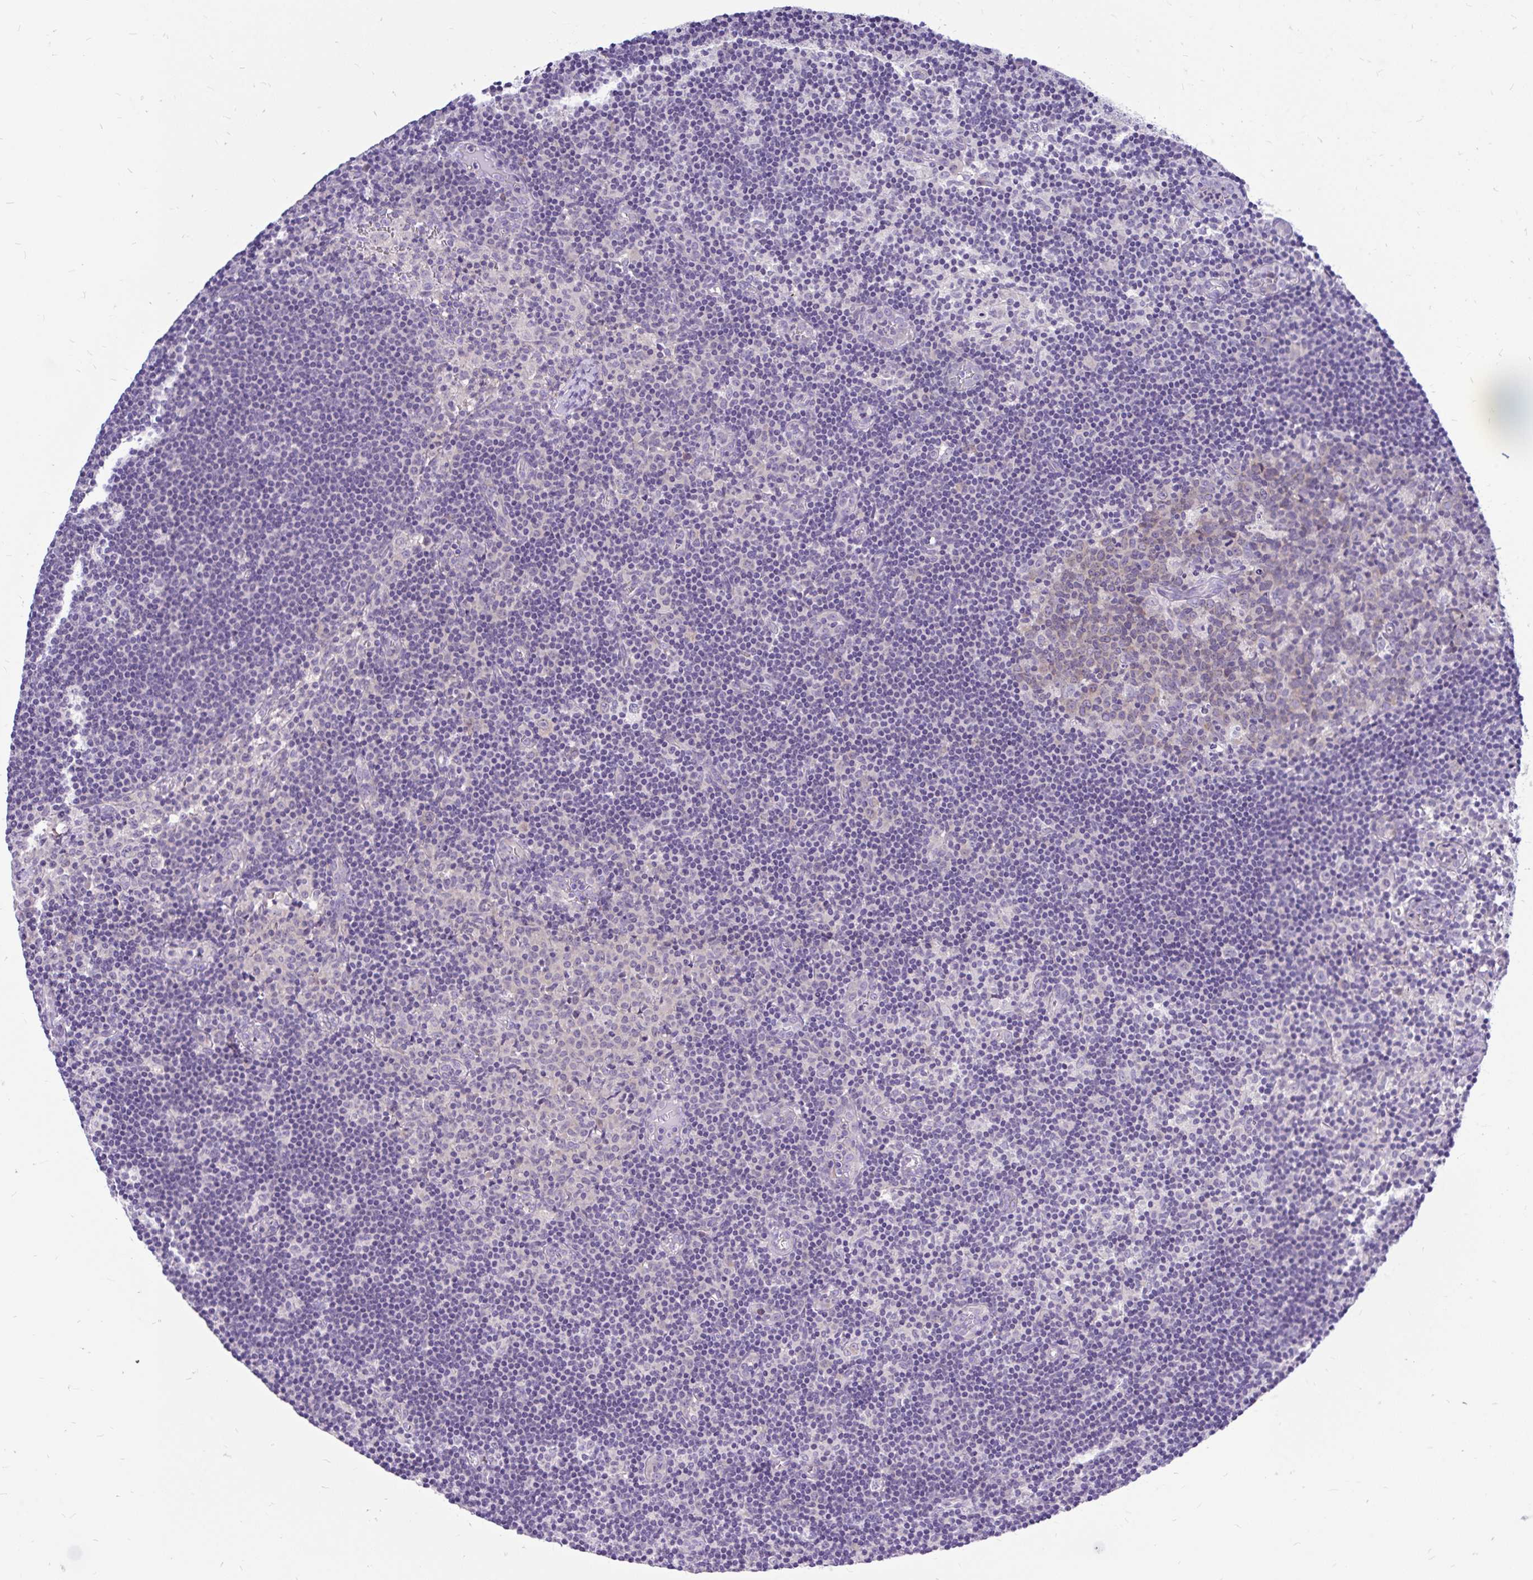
{"staining": {"intensity": "weak", "quantity": "<25%", "location": "cytoplasmic/membranous"}, "tissue": "lymph node", "cell_type": "Germinal center cells", "image_type": "normal", "snomed": [{"axis": "morphology", "description": "Normal tissue, NOS"}, {"axis": "topography", "description": "Lymph node"}], "caption": "Immunohistochemistry (IHC) of normal human lymph node displays no positivity in germinal center cells. (Brightfield microscopy of DAB (3,3'-diaminobenzidine) immunohistochemistry (IHC) at high magnification).", "gene": "MAP1LC3A", "patient": {"sex": "female", "age": 45}}